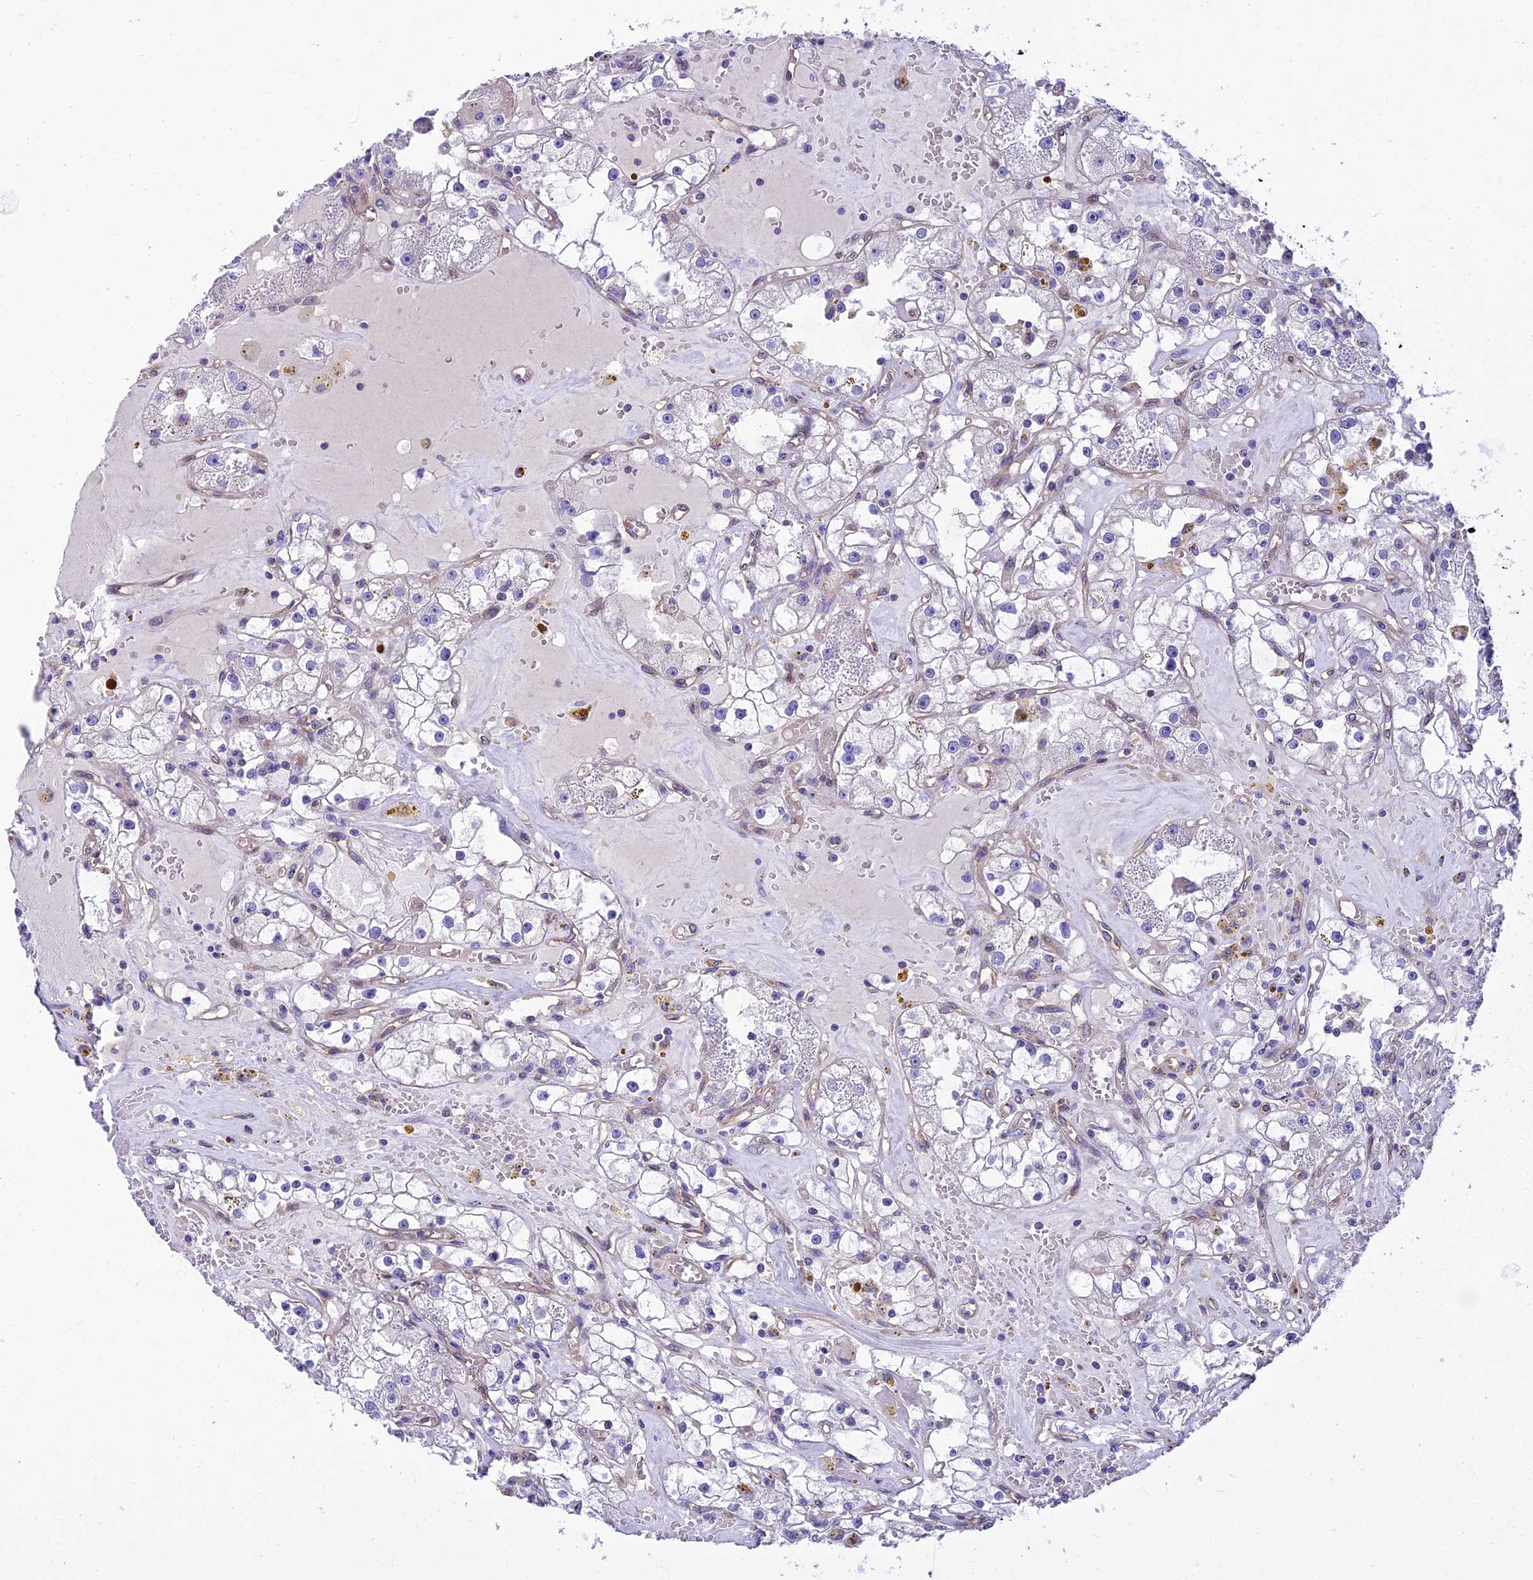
{"staining": {"intensity": "negative", "quantity": "none", "location": "none"}, "tissue": "renal cancer", "cell_type": "Tumor cells", "image_type": "cancer", "snomed": [{"axis": "morphology", "description": "Adenocarcinoma, NOS"}, {"axis": "topography", "description": "Kidney"}], "caption": "Immunohistochemistry of human renal cancer shows no staining in tumor cells.", "gene": "PPFIA3", "patient": {"sex": "male", "age": 56}}